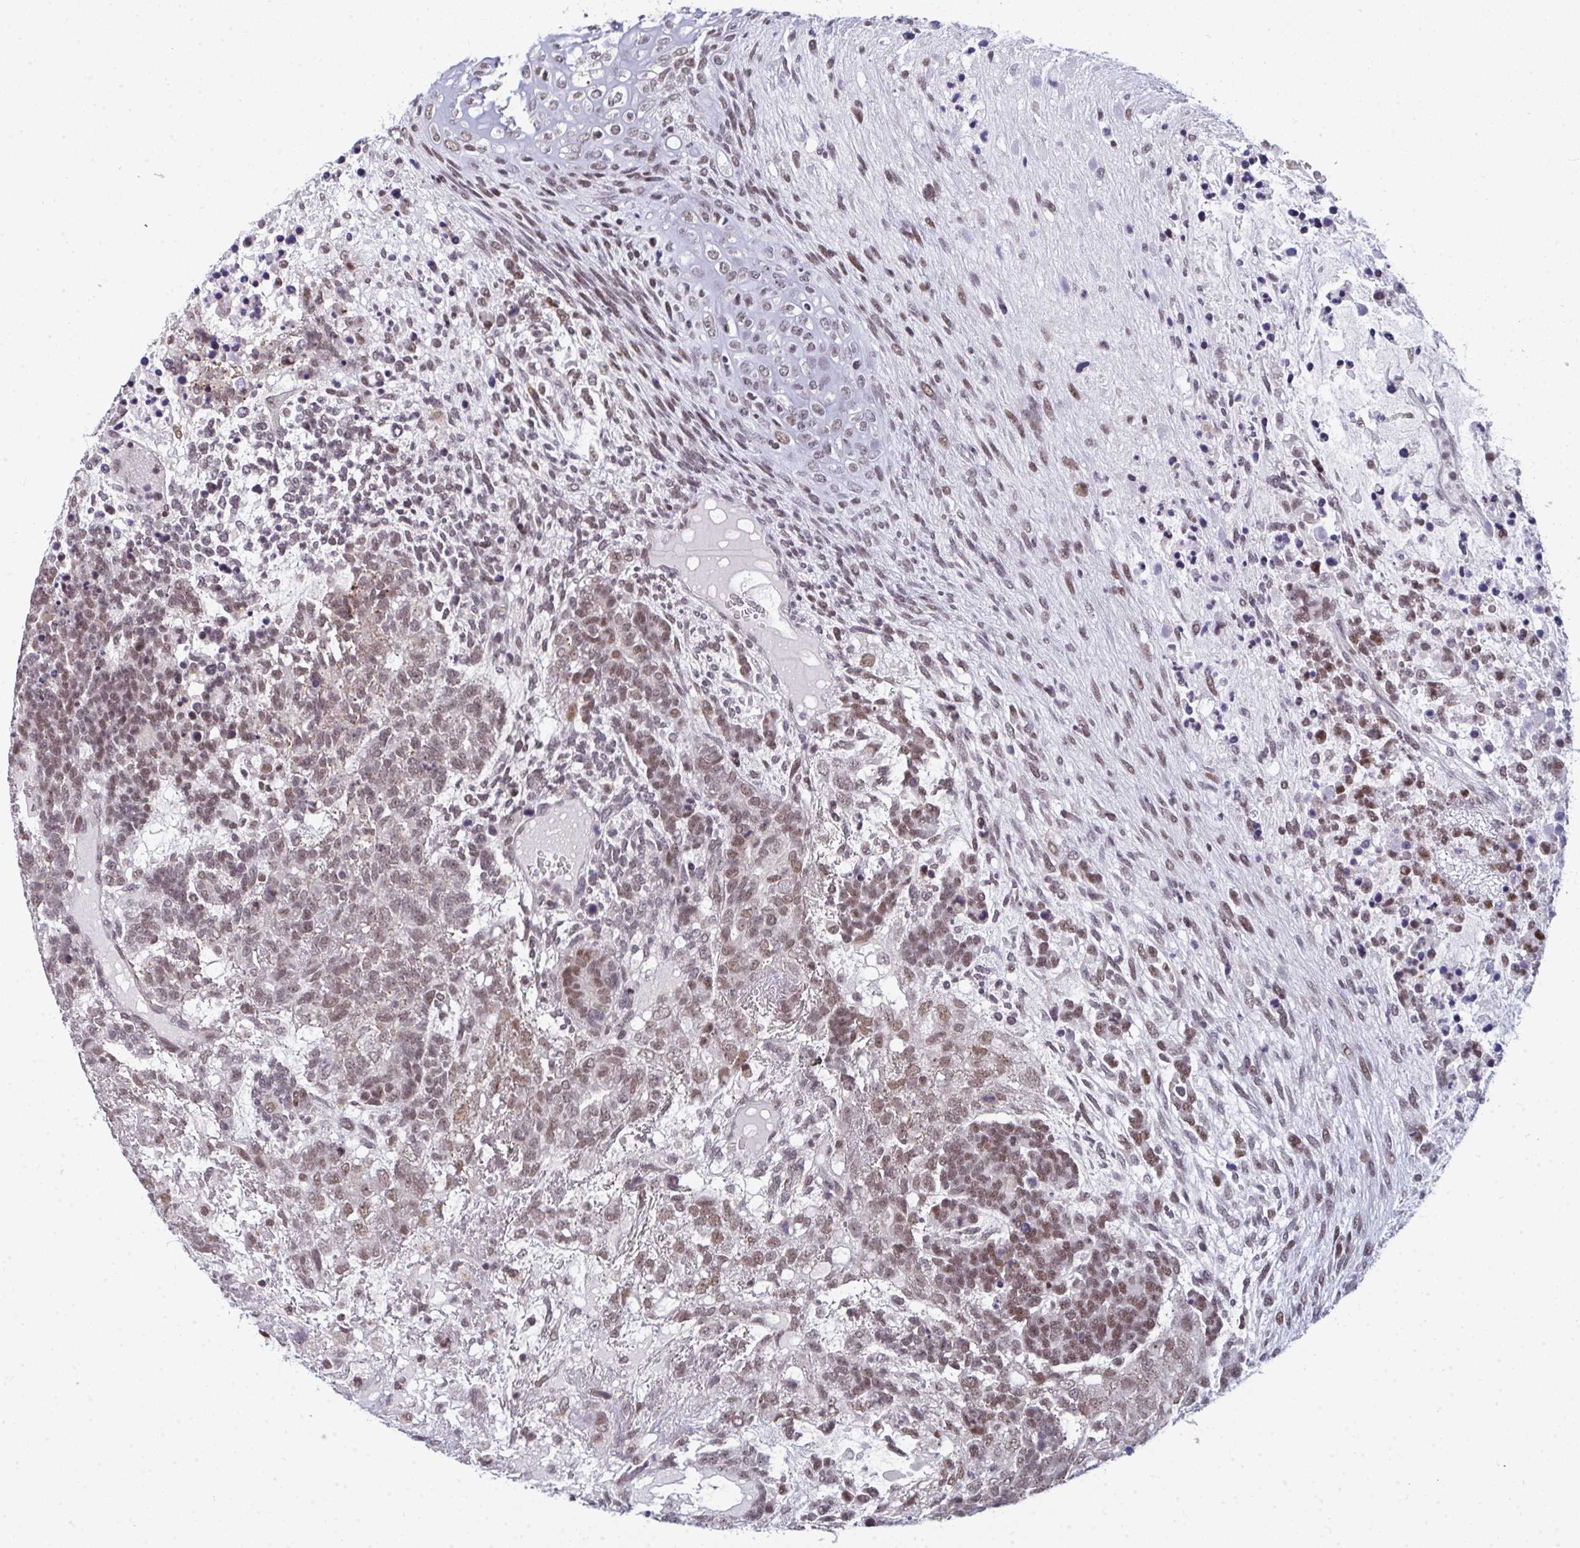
{"staining": {"intensity": "moderate", "quantity": ">75%", "location": "nuclear"}, "tissue": "testis cancer", "cell_type": "Tumor cells", "image_type": "cancer", "snomed": [{"axis": "morphology", "description": "Carcinoma, Embryonal, NOS"}, {"axis": "topography", "description": "Testis"}], "caption": "This micrograph displays testis cancer stained with immunohistochemistry to label a protein in brown. The nuclear of tumor cells show moderate positivity for the protein. Nuclei are counter-stained blue.", "gene": "ATF1", "patient": {"sex": "male", "age": 23}}